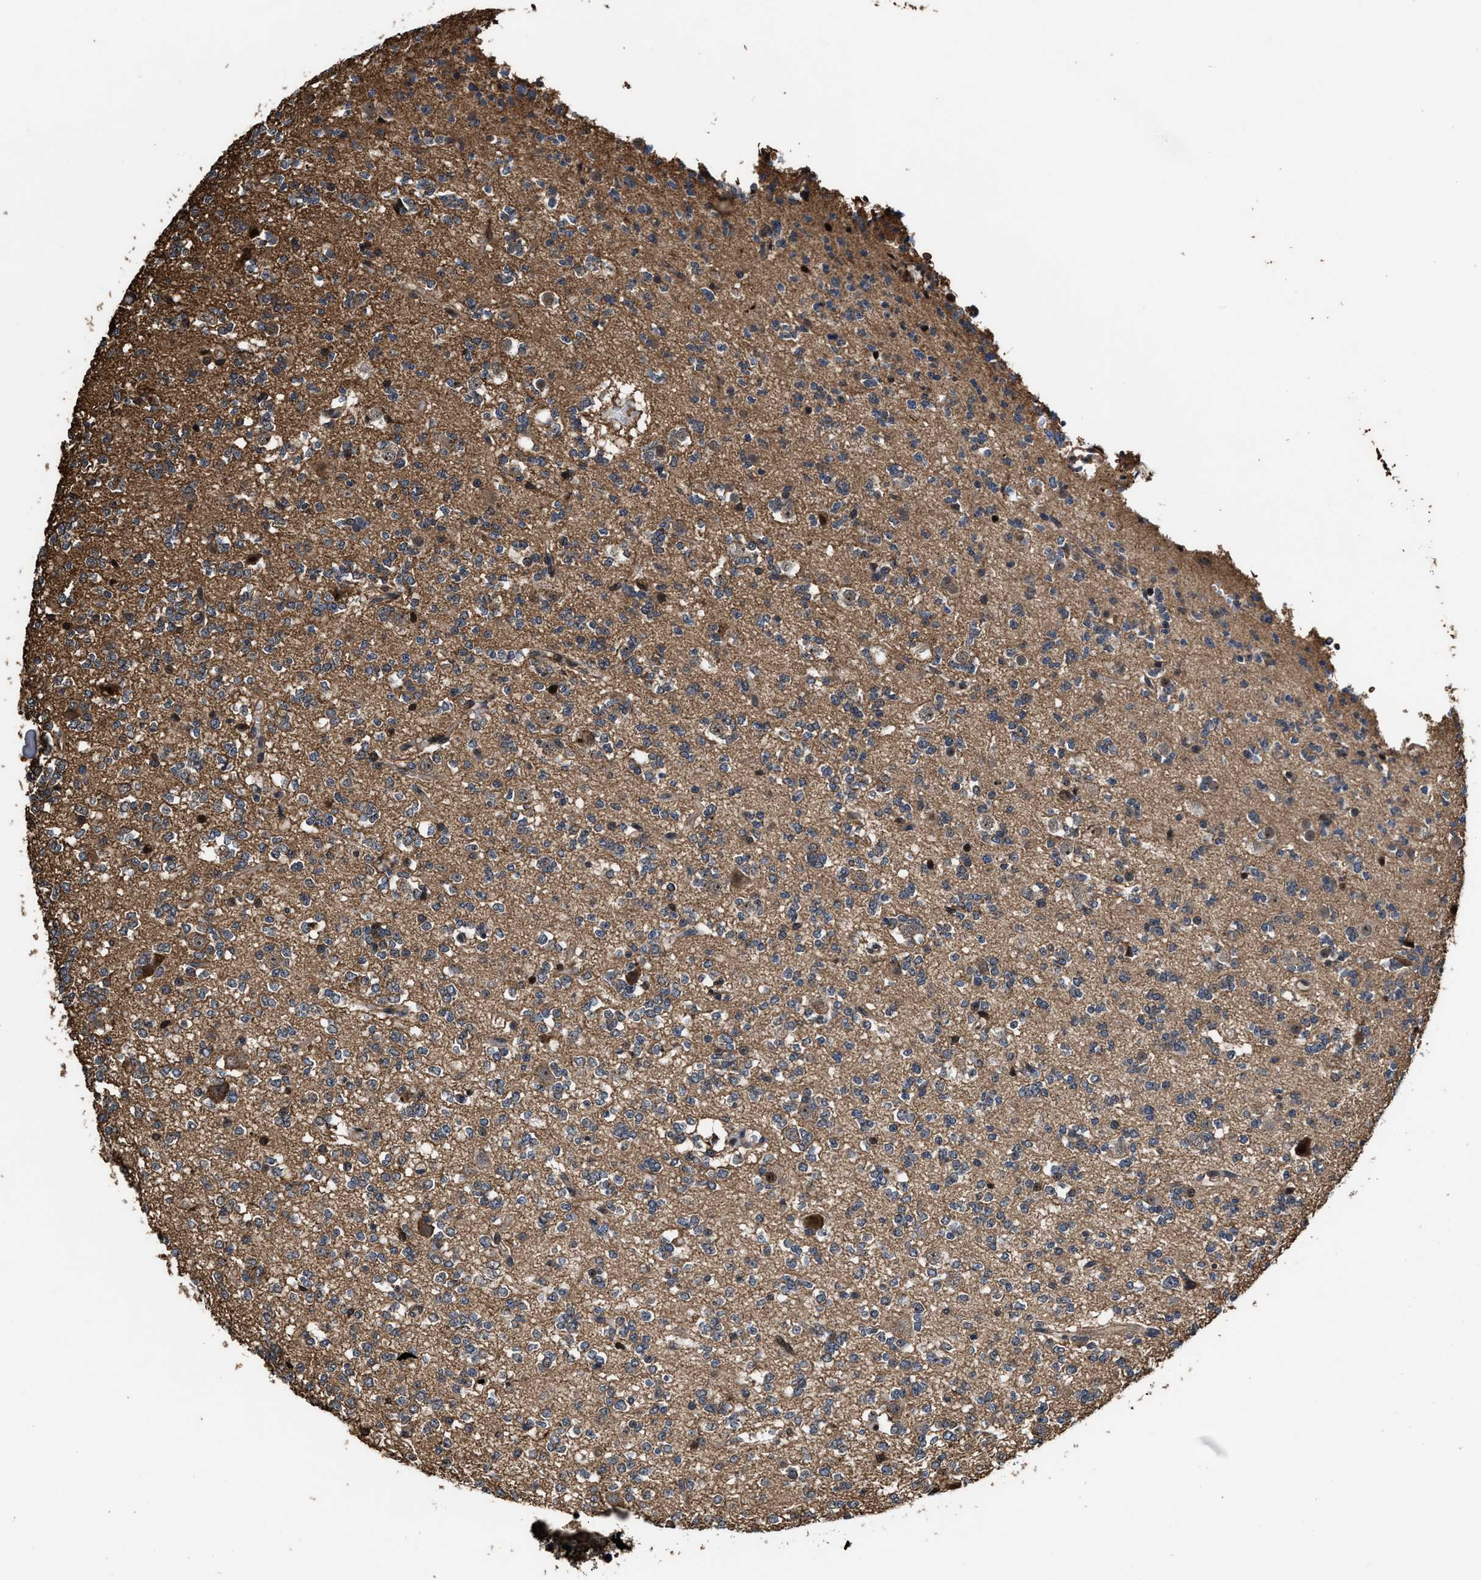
{"staining": {"intensity": "moderate", "quantity": "<25%", "location": "cytoplasmic/membranous"}, "tissue": "glioma", "cell_type": "Tumor cells", "image_type": "cancer", "snomed": [{"axis": "morphology", "description": "Glioma, malignant, Low grade"}, {"axis": "topography", "description": "Brain"}], "caption": "Immunohistochemistry (IHC) micrograph of neoplastic tissue: human glioma stained using immunohistochemistry (IHC) demonstrates low levels of moderate protein expression localized specifically in the cytoplasmic/membranous of tumor cells, appearing as a cytoplasmic/membranous brown color.", "gene": "KBTBD2", "patient": {"sex": "male", "age": 38}}